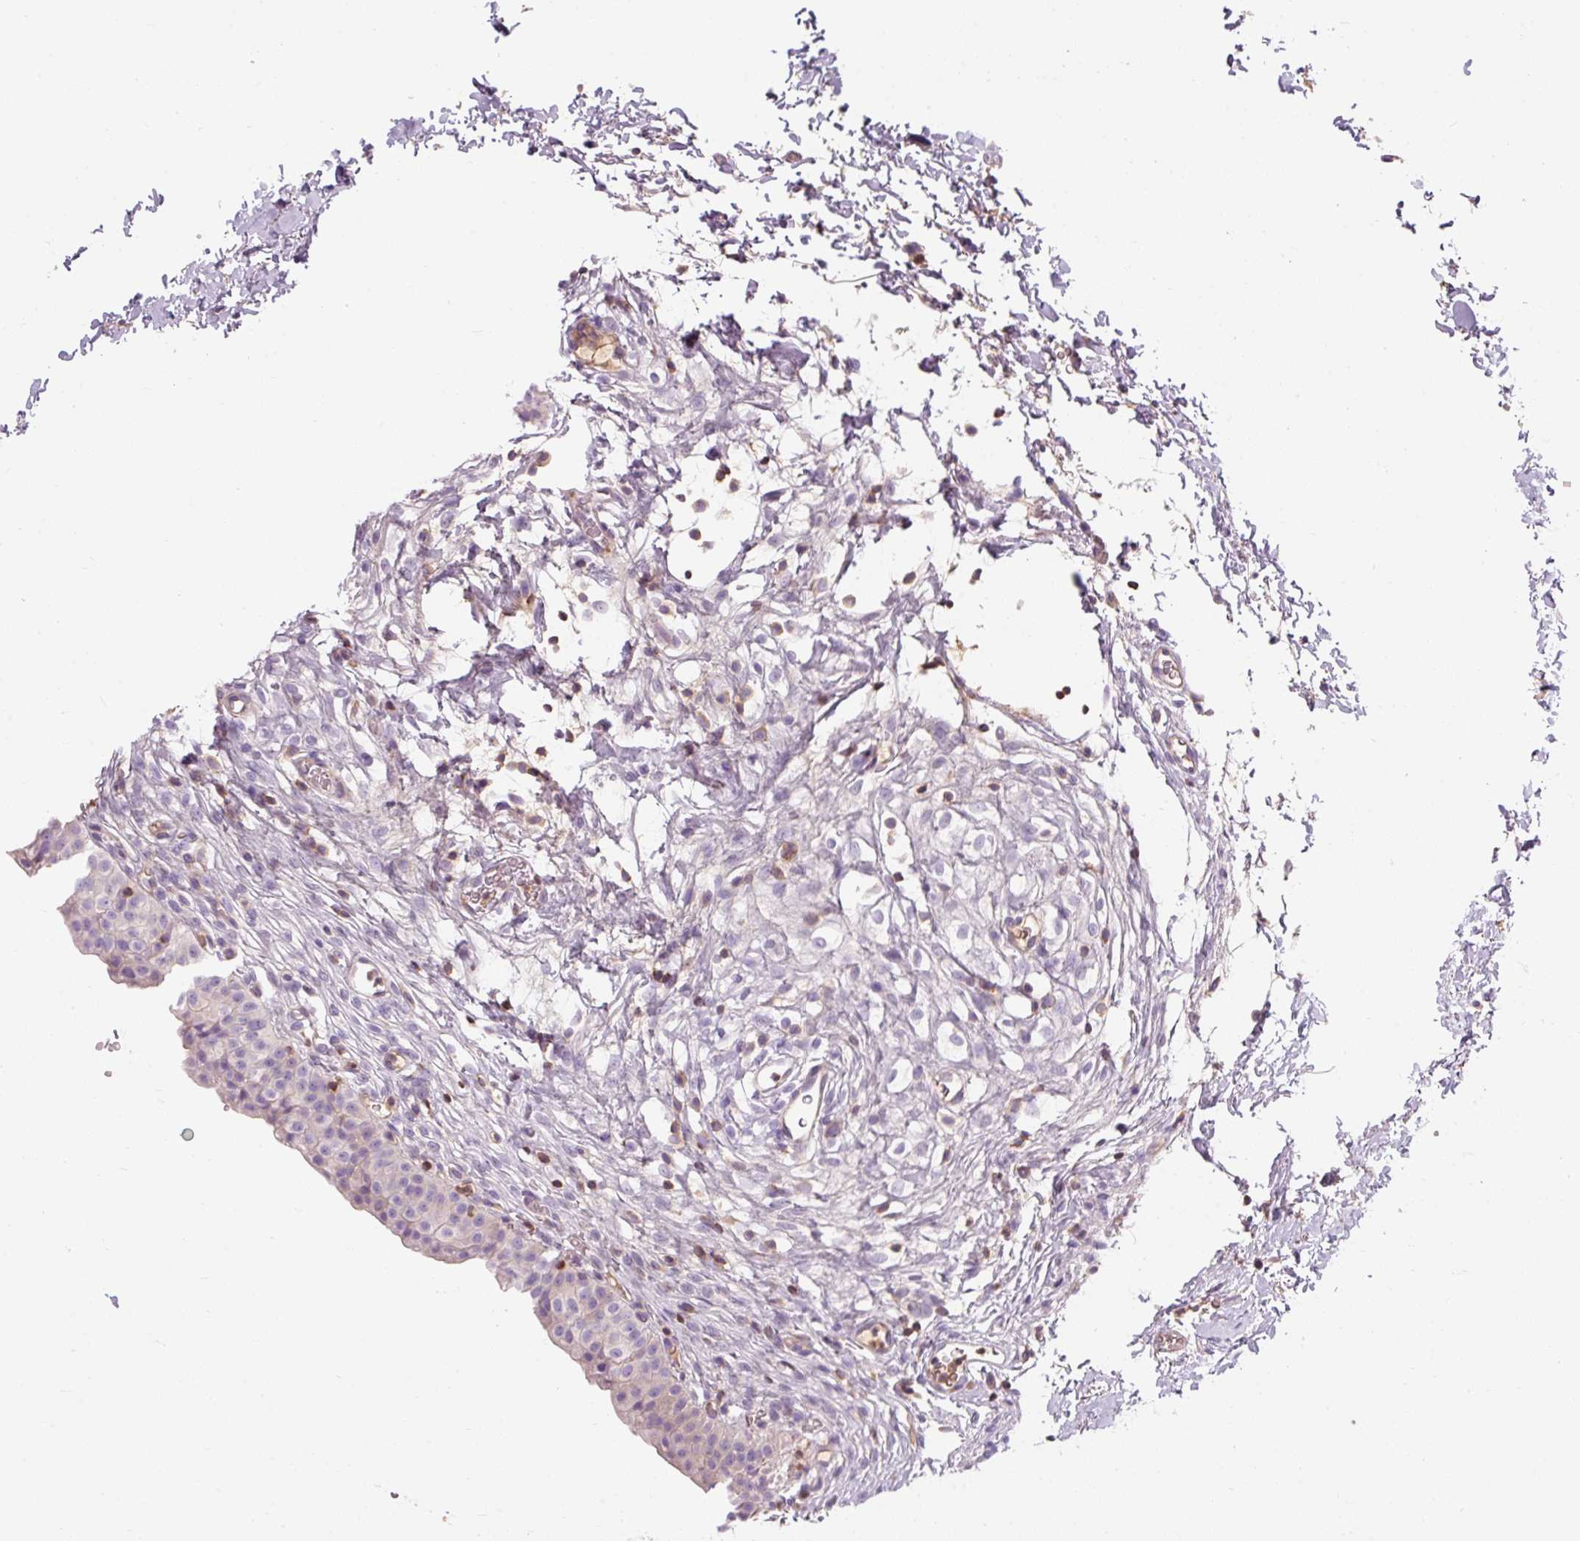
{"staining": {"intensity": "moderate", "quantity": "<25%", "location": "nuclear"}, "tissue": "urinary bladder", "cell_type": "Urothelial cells", "image_type": "normal", "snomed": [{"axis": "morphology", "description": "Normal tissue, NOS"}, {"axis": "topography", "description": "Urinary bladder"}, {"axis": "topography", "description": "Peripheral nerve tissue"}], "caption": "IHC of benign urinary bladder displays low levels of moderate nuclear staining in about <25% of urothelial cells.", "gene": "TIGD2", "patient": {"sex": "male", "age": 55}}